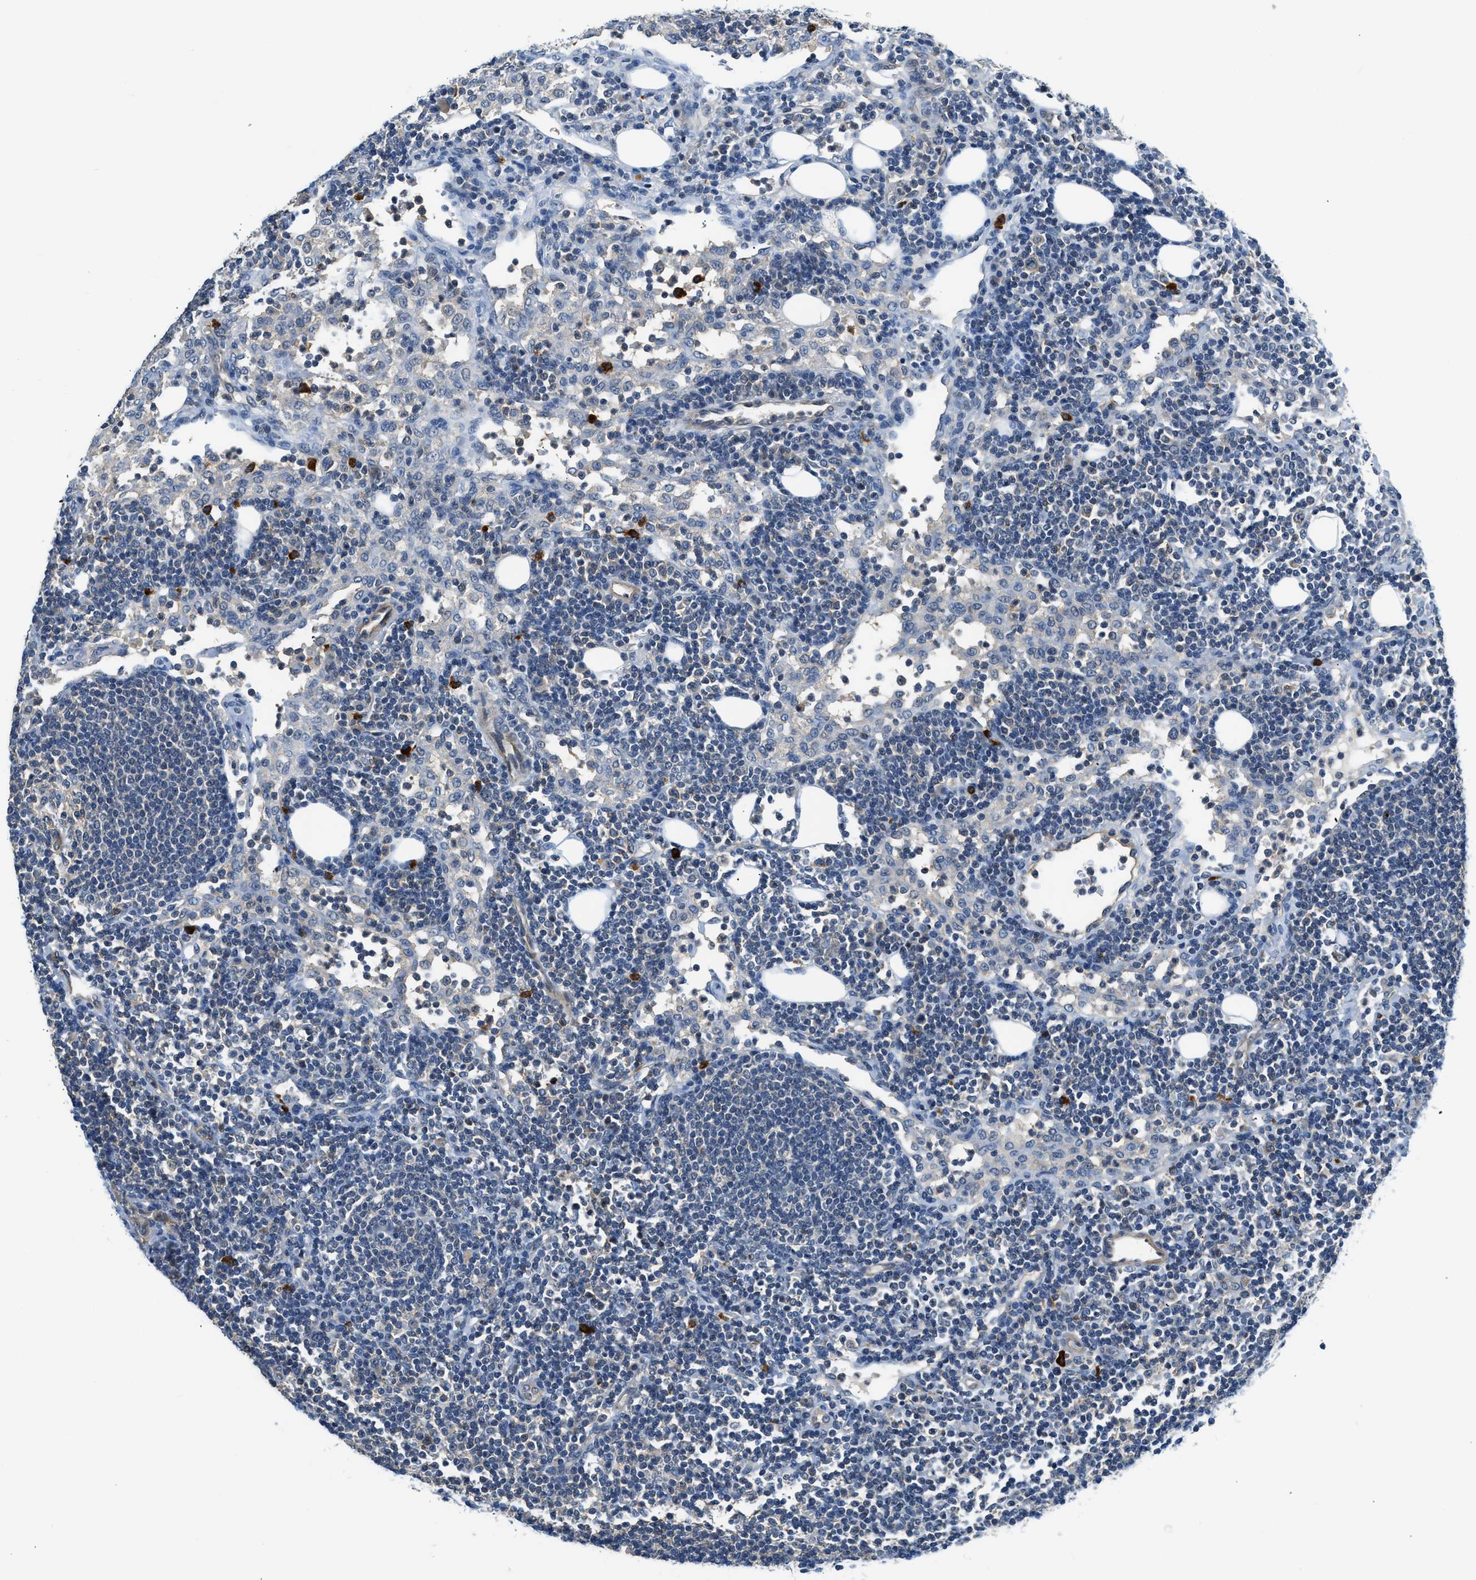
{"staining": {"intensity": "weak", "quantity": "25%-75%", "location": "cytoplasmic/membranous"}, "tissue": "lymph node", "cell_type": "Germinal center cells", "image_type": "normal", "snomed": [{"axis": "morphology", "description": "Normal tissue, NOS"}, {"axis": "morphology", "description": "Carcinoid, malignant, NOS"}, {"axis": "topography", "description": "Lymph node"}], "caption": "Germinal center cells reveal weak cytoplasmic/membranous expression in about 25%-75% of cells in normal lymph node.", "gene": "CBLB", "patient": {"sex": "male", "age": 47}}